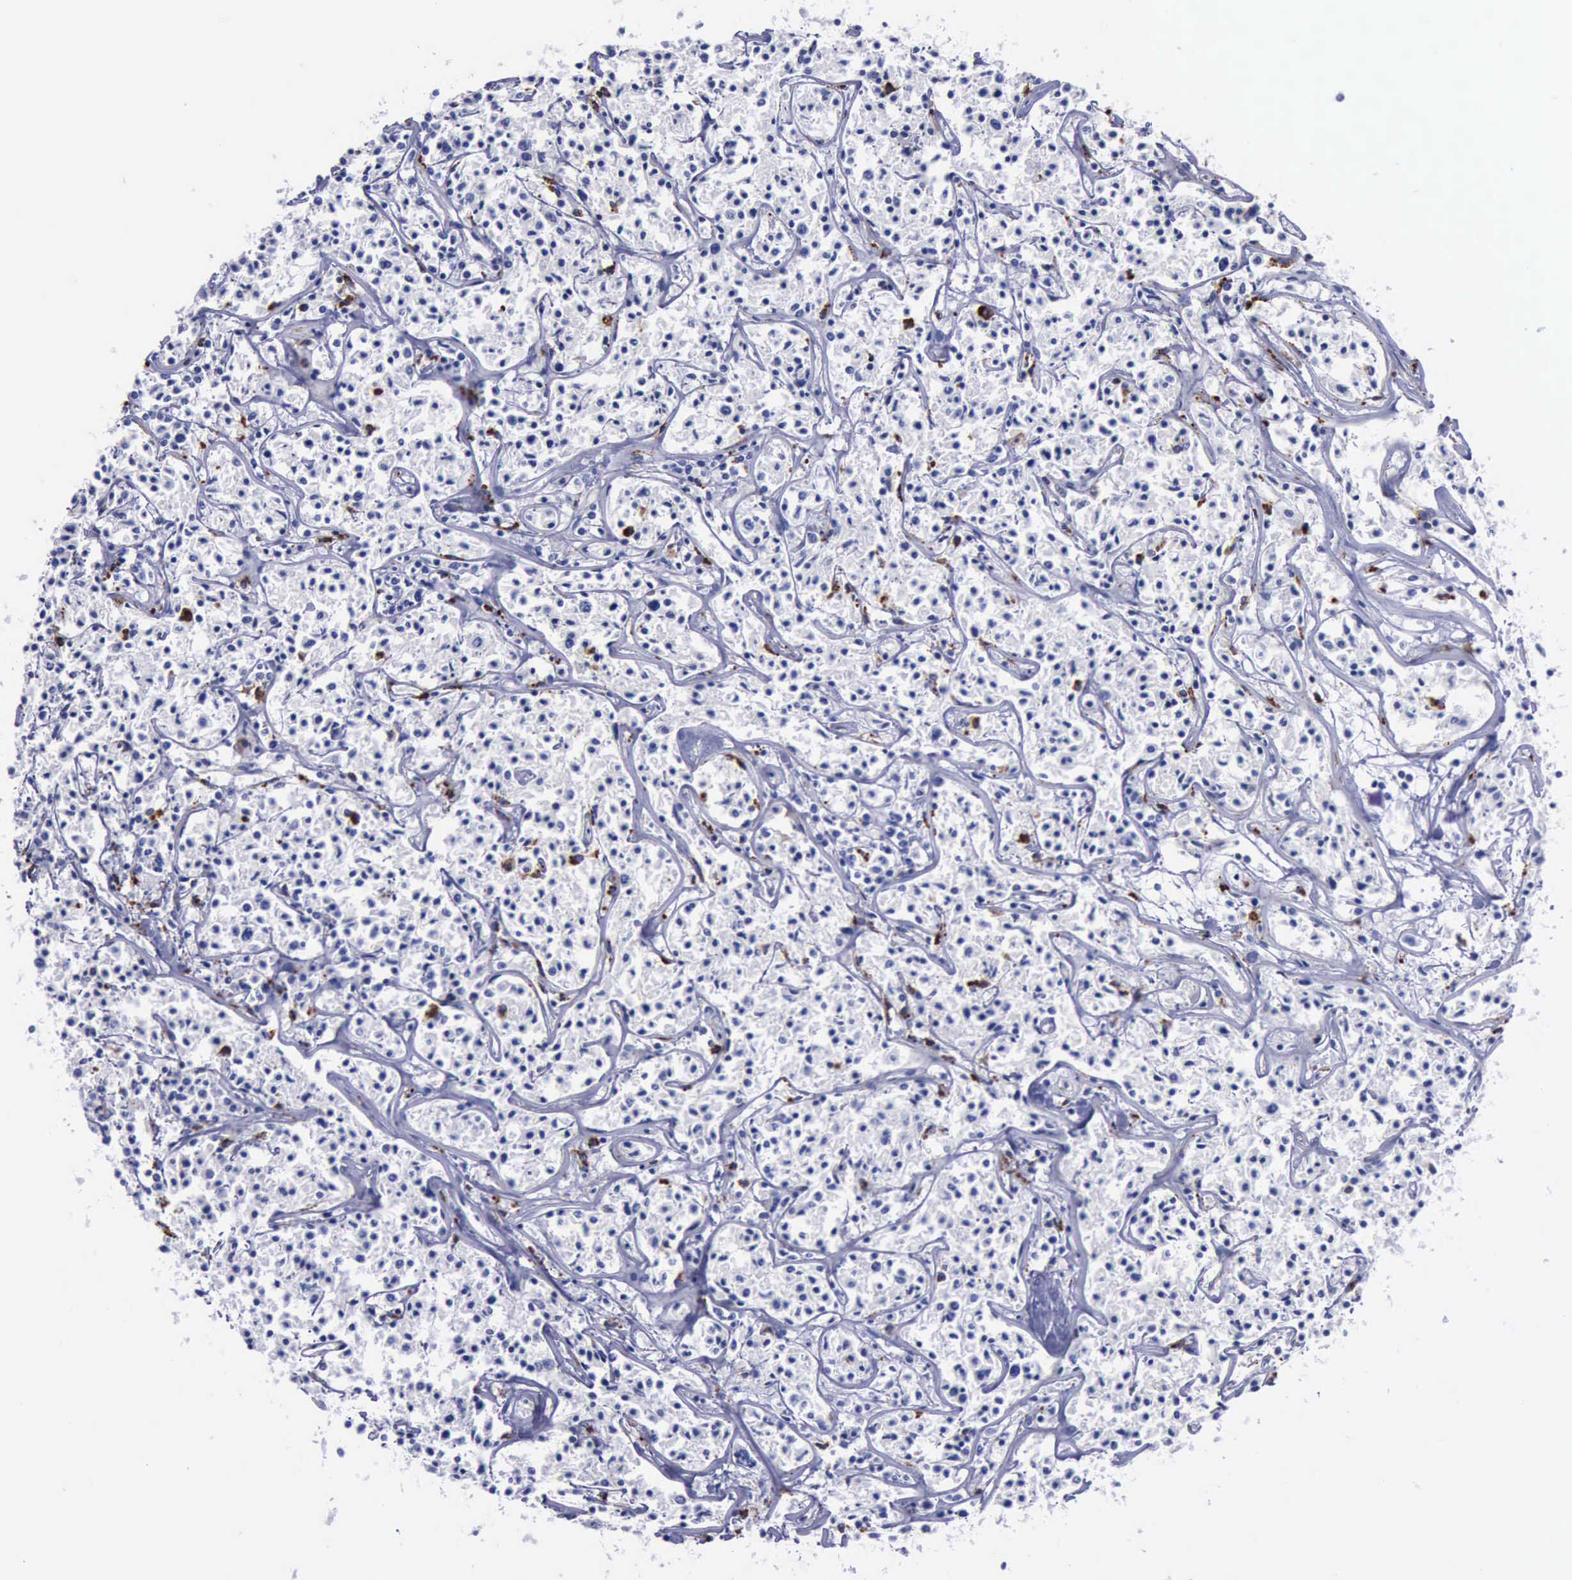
{"staining": {"intensity": "strong", "quantity": "<25%", "location": "cytoplasmic/membranous,nuclear"}, "tissue": "lymphoma", "cell_type": "Tumor cells", "image_type": "cancer", "snomed": [{"axis": "morphology", "description": "Malignant lymphoma, non-Hodgkin's type, Low grade"}, {"axis": "topography", "description": "Small intestine"}], "caption": "Immunohistochemical staining of human malignant lymphoma, non-Hodgkin's type (low-grade) exhibits medium levels of strong cytoplasmic/membranous and nuclear staining in about <25% of tumor cells.", "gene": "CTSD", "patient": {"sex": "female", "age": 59}}